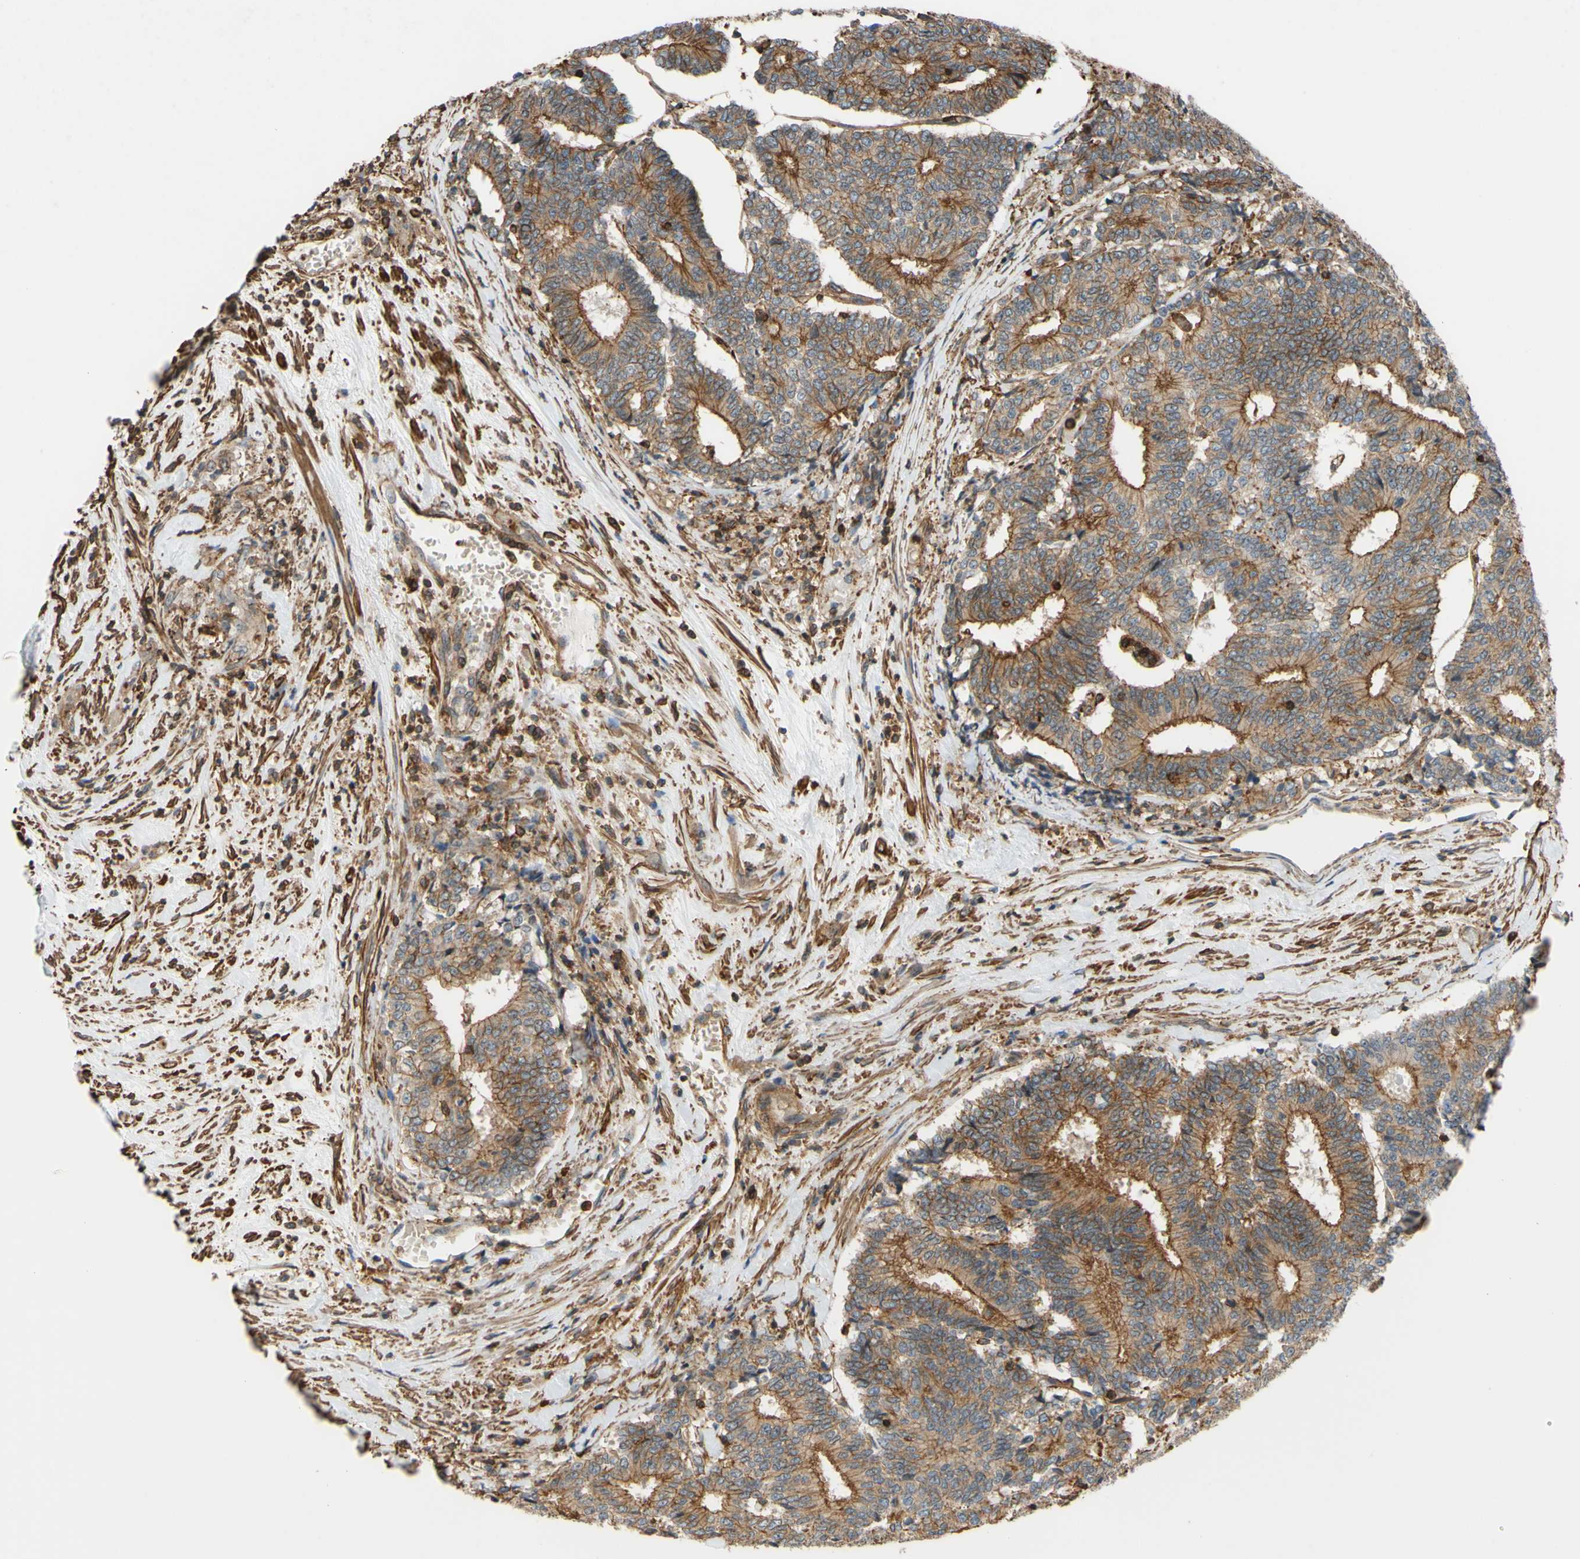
{"staining": {"intensity": "moderate", "quantity": ">75%", "location": "cytoplasmic/membranous"}, "tissue": "prostate cancer", "cell_type": "Tumor cells", "image_type": "cancer", "snomed": [{"axis": "morphology", "description": "Normal tissue, NOS"}, {"axis": "morphology", "description": "Adenocarcinoma, High grade"}, {"axis": "topography", "description": "Prostate"}, {"axis": "topography", "description": "Seminal veicle"}], "caption": "Tumor cells reveal medium levels of moderate cytoplasmic/membranous staining in approximately >75% of cells in prostate cancer.", "gene": "ADD3", "patient": {"sex": "male", "age": 55}}